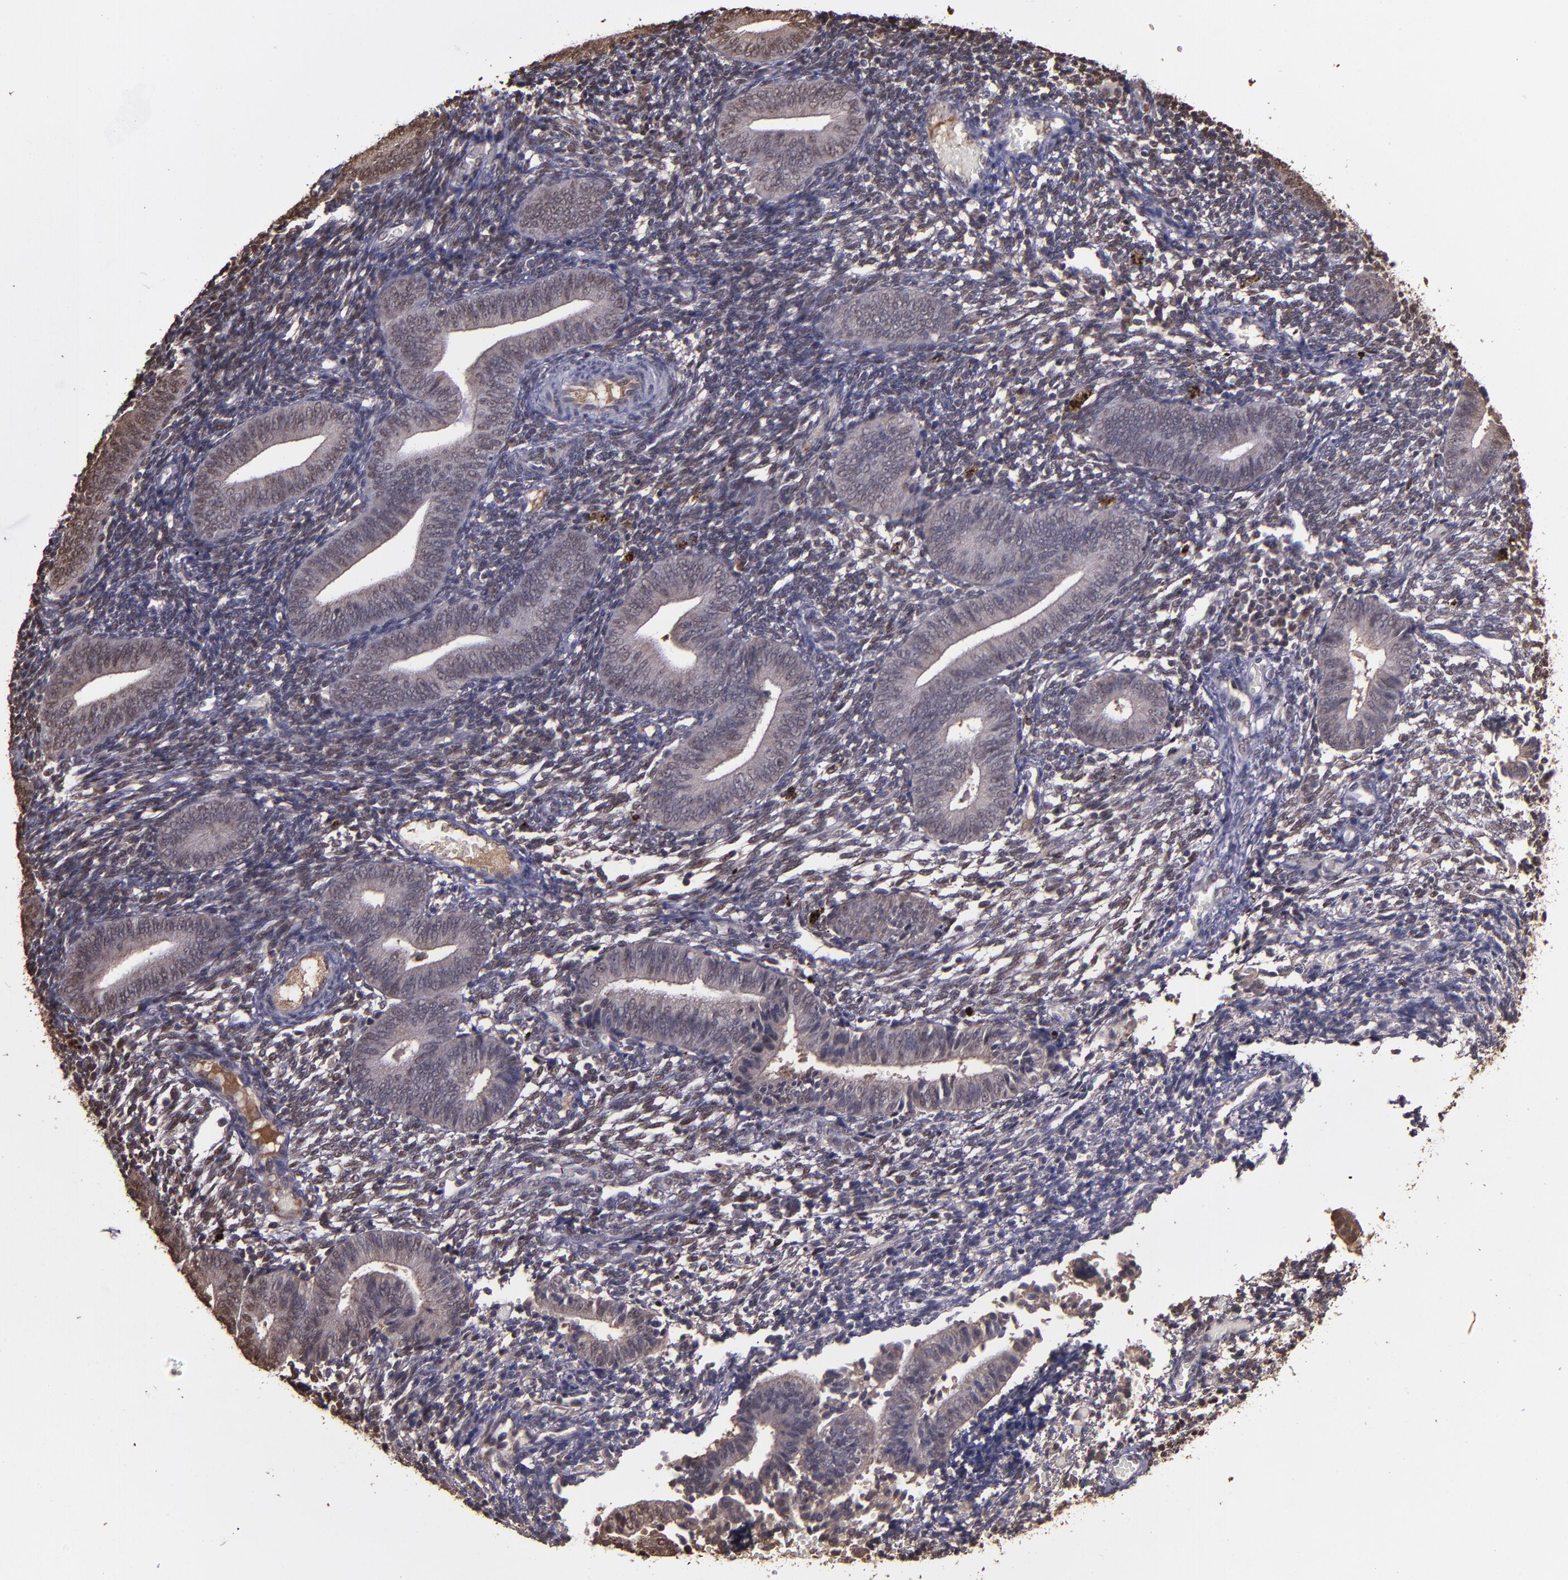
{"staining": {"intensity": "weak", "quantity": "<25%", "location": "cytoplasmic/membranous,nuclear"}, "tissue": "endometrium", "cell_type": "Cells in endometrial stroma", "image_type": "normal", "snomed": [{"axis": "morphology", "description": "Normal tissue, NOS"}, {"axis": "topography", "description": "Uterus"}, {"axis": "topography", "description": "Endometrium"}], "caption": "Cells in endometrial stroma show no significant protein staining in unremarkable endometrium. The staining is performed using DAB brown chromogen with nuclei counter-stained in using hematoxylin.", "gene": "SERPINF2", "patient": {"sex": "female", "age": 33}}